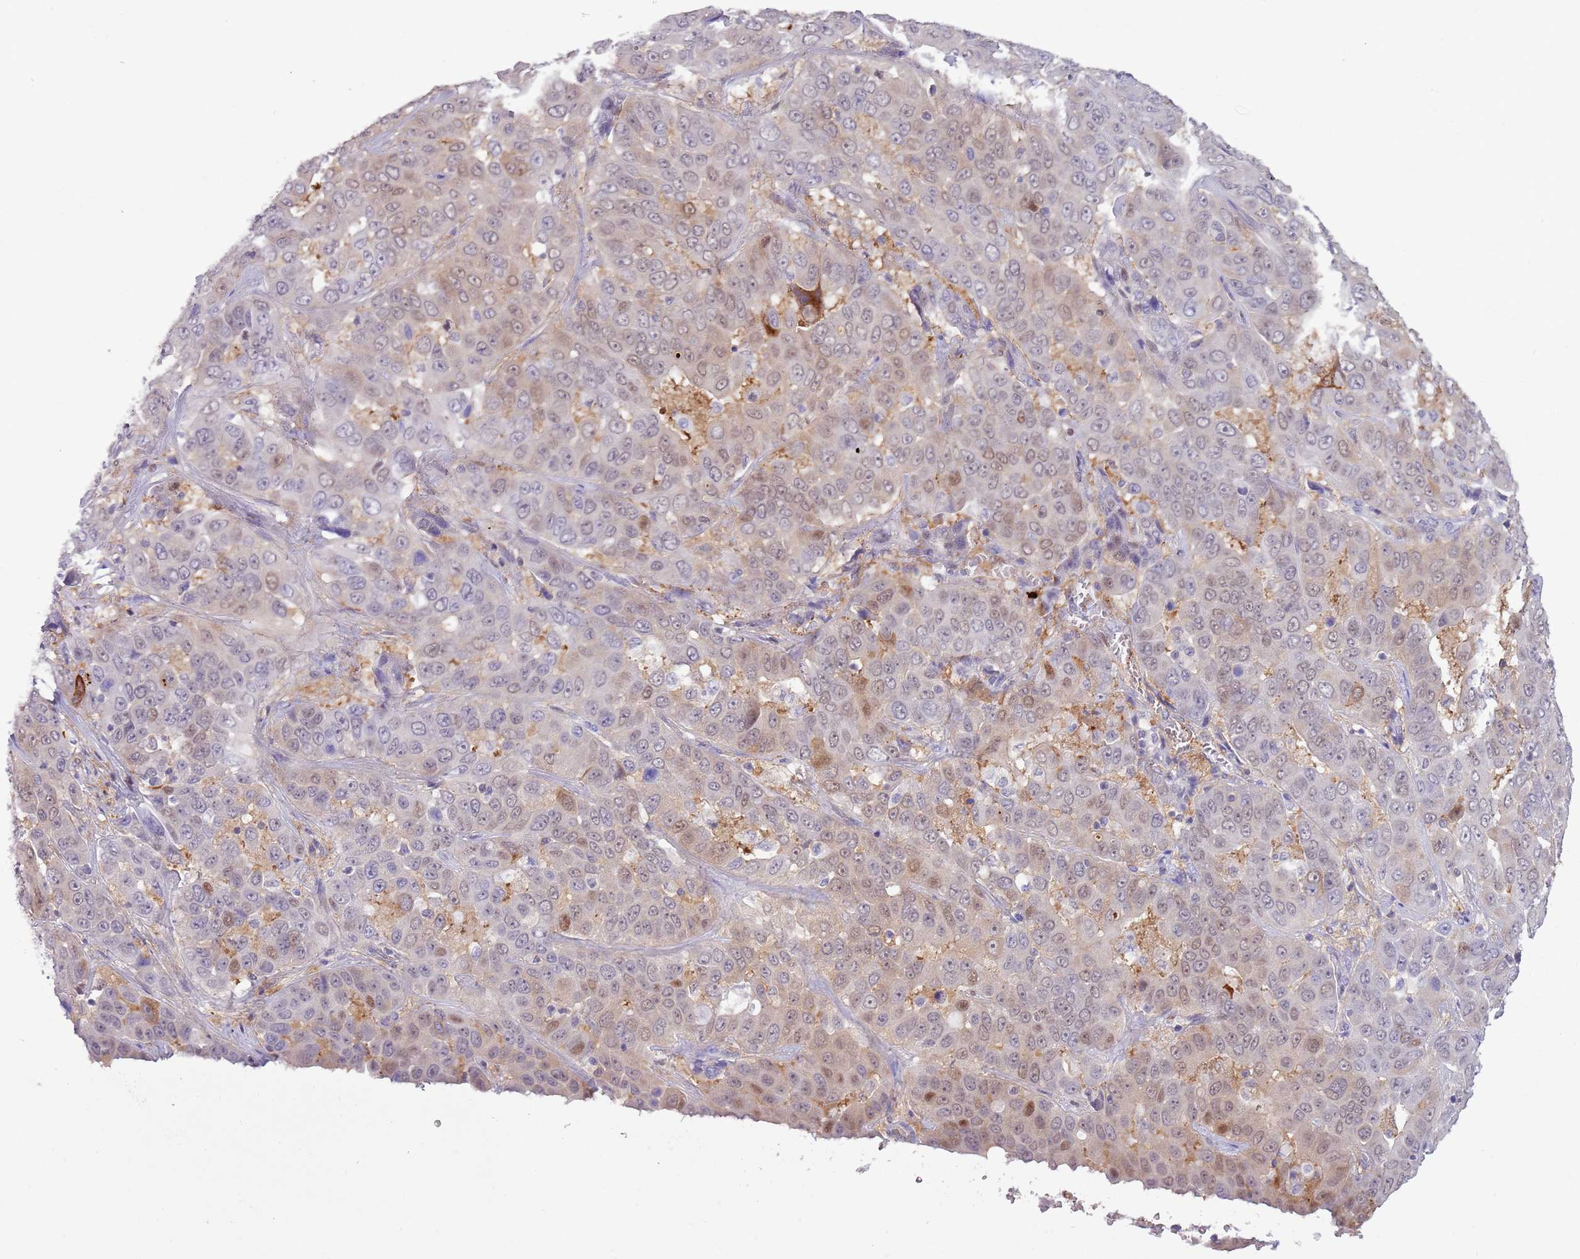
{"staining": {"intensity": "weak", "quantity": "<25%", "location": "cytoplasmic/membranous,nuclear"}, "tissue": "liver cancer", "cell_type": "Tumor cells", "image_type": "cancer", "snomed": [{"axis": "morphology", "description": "Cholangiocarcinoma"}, {"axis": "topography", "description": "Liver"}], "caption": "Tumor cells show no significant protein expression in liver cancer.", "gene": "NBPF6", "patient": {"sex": "female", "age": 52}}